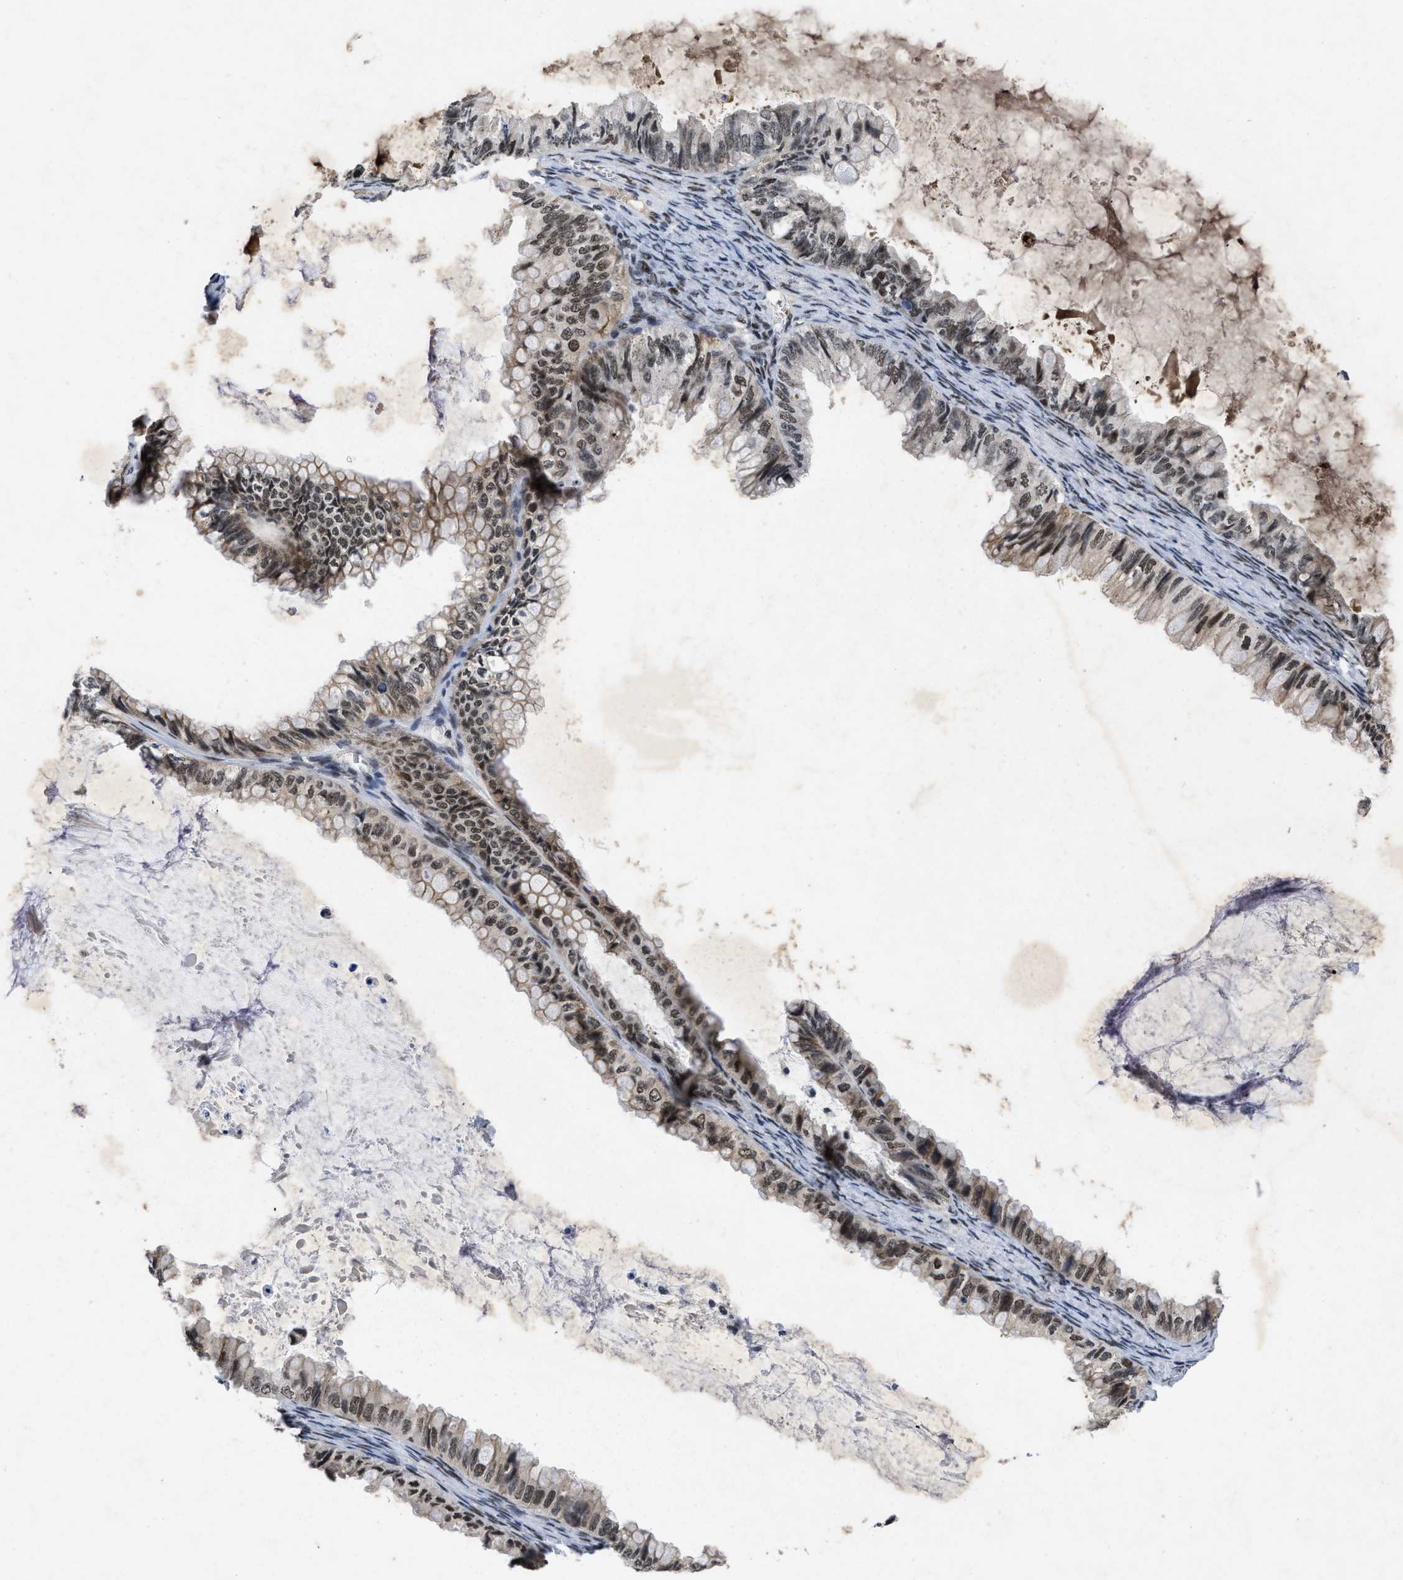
{"staining": {"intensity": "moderate", "quantity": ">75%", "location": "nuclear"}, "tissue": "ovarian cancer", "cell_type": "Tumor cells", "image_type": "cancer", "snomed": [{"axis": "morphology", "description": "Cystadenocarcinoma, mucinous, NOS"}, {"axis": "topography", "description": "Ovary"}], "caption": "Protein staining of ovarian cancer tissue displays moderate nuclear staining in about >75% of tumor cells.", "gene": "ZNF346", "patient": {"sex": "female", "age": 80}}